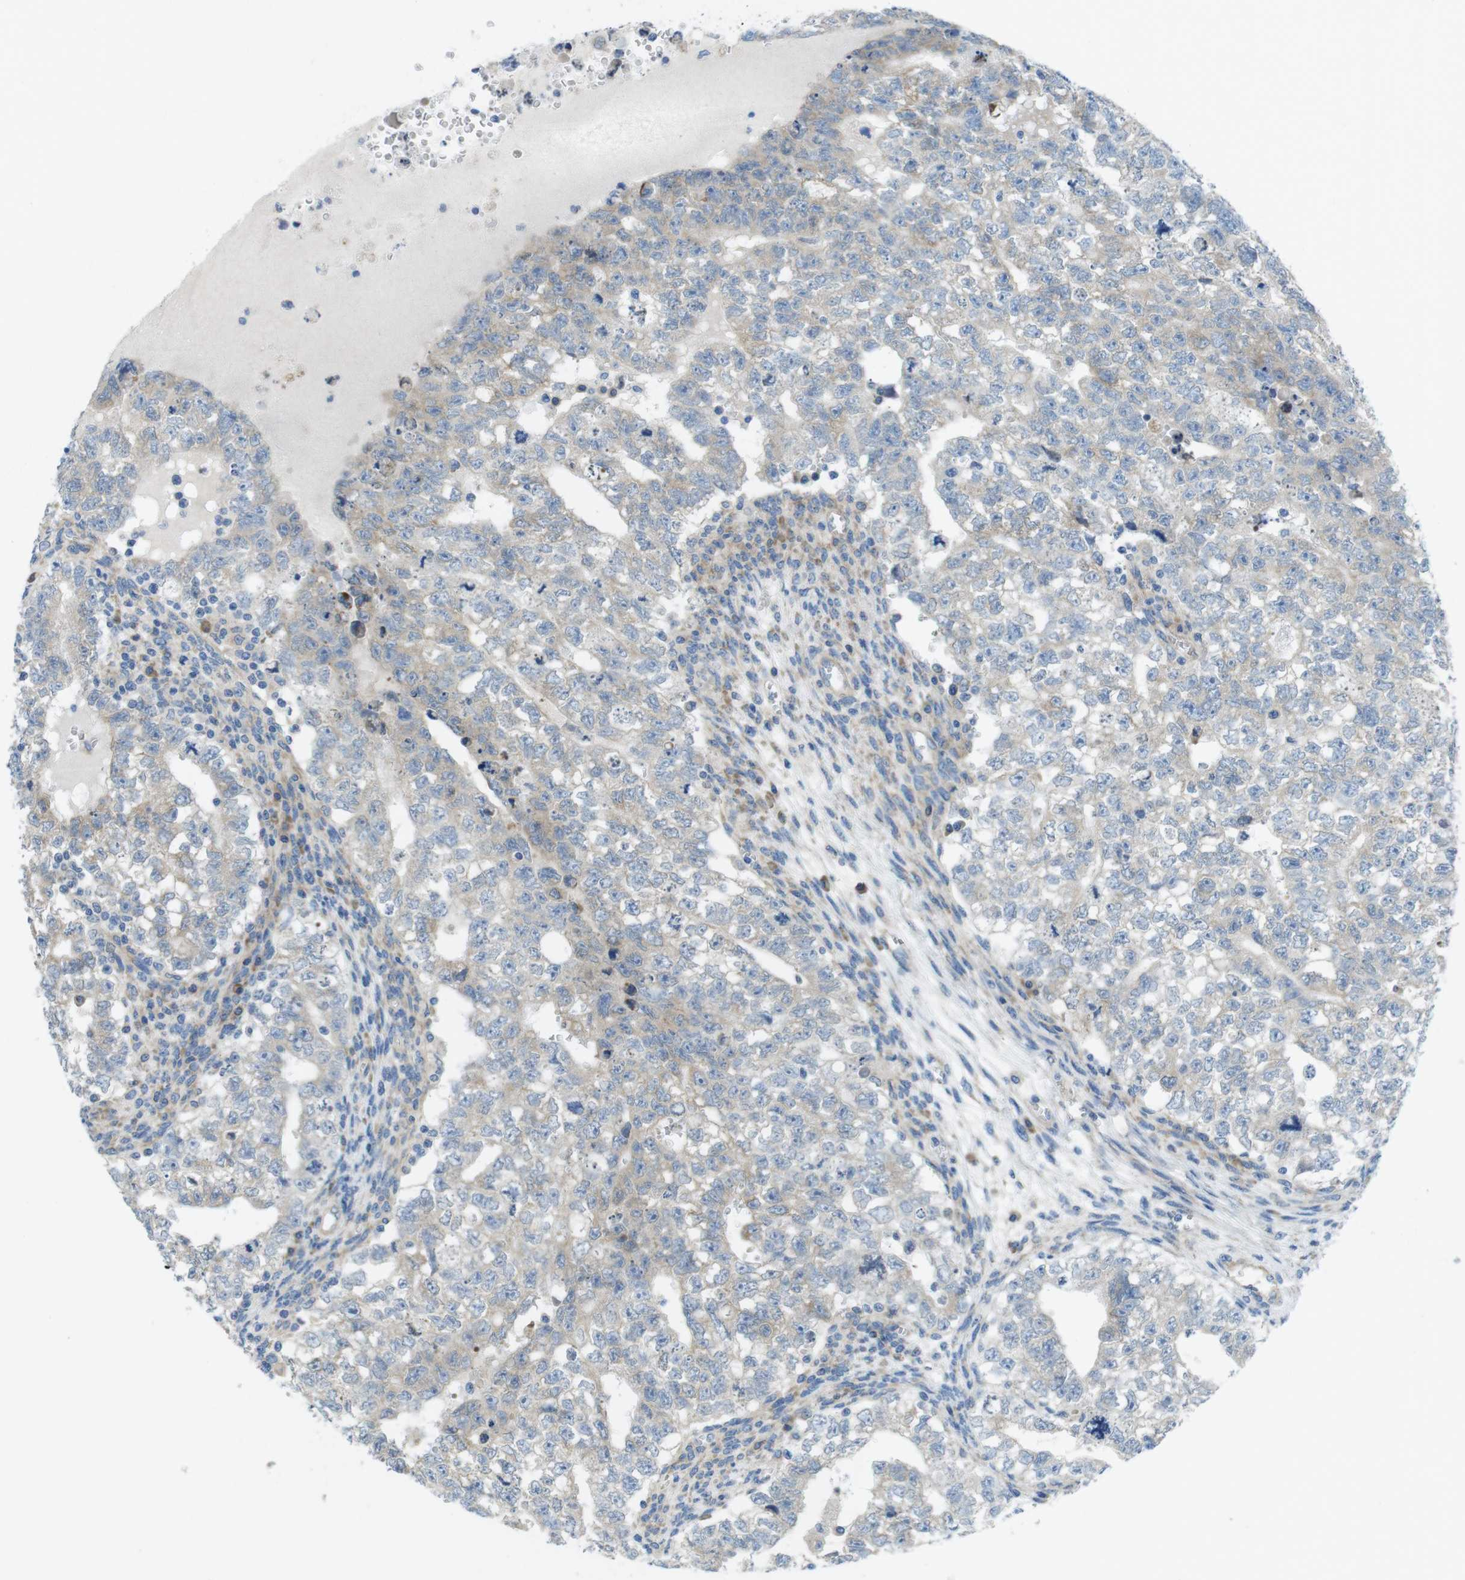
{"staining": {"intensity": "negative", "quantity": "none", "location": "none"}, "tissue": "testis cancer", "cell_type": "Tumor cells", "image_type": "cancer", "snomed": [{"axis": "morphology", "description": "Seminoma, NOS"}, {"axis": "morphology", "description": "Carcinoma, Embryonal, NOS"}, {"axis": "topography", "description": "Testis"}], "caption": "High magnification brightfield microscopy of testis seminoma stained with DAB (3,3'-diaminobenzidine) (brown) and counterstained with hematoxylin (blue): tumor cells show no significant positivity.", "gene": "TMEM234", "patient": {"sex": "male", "age": 38}}